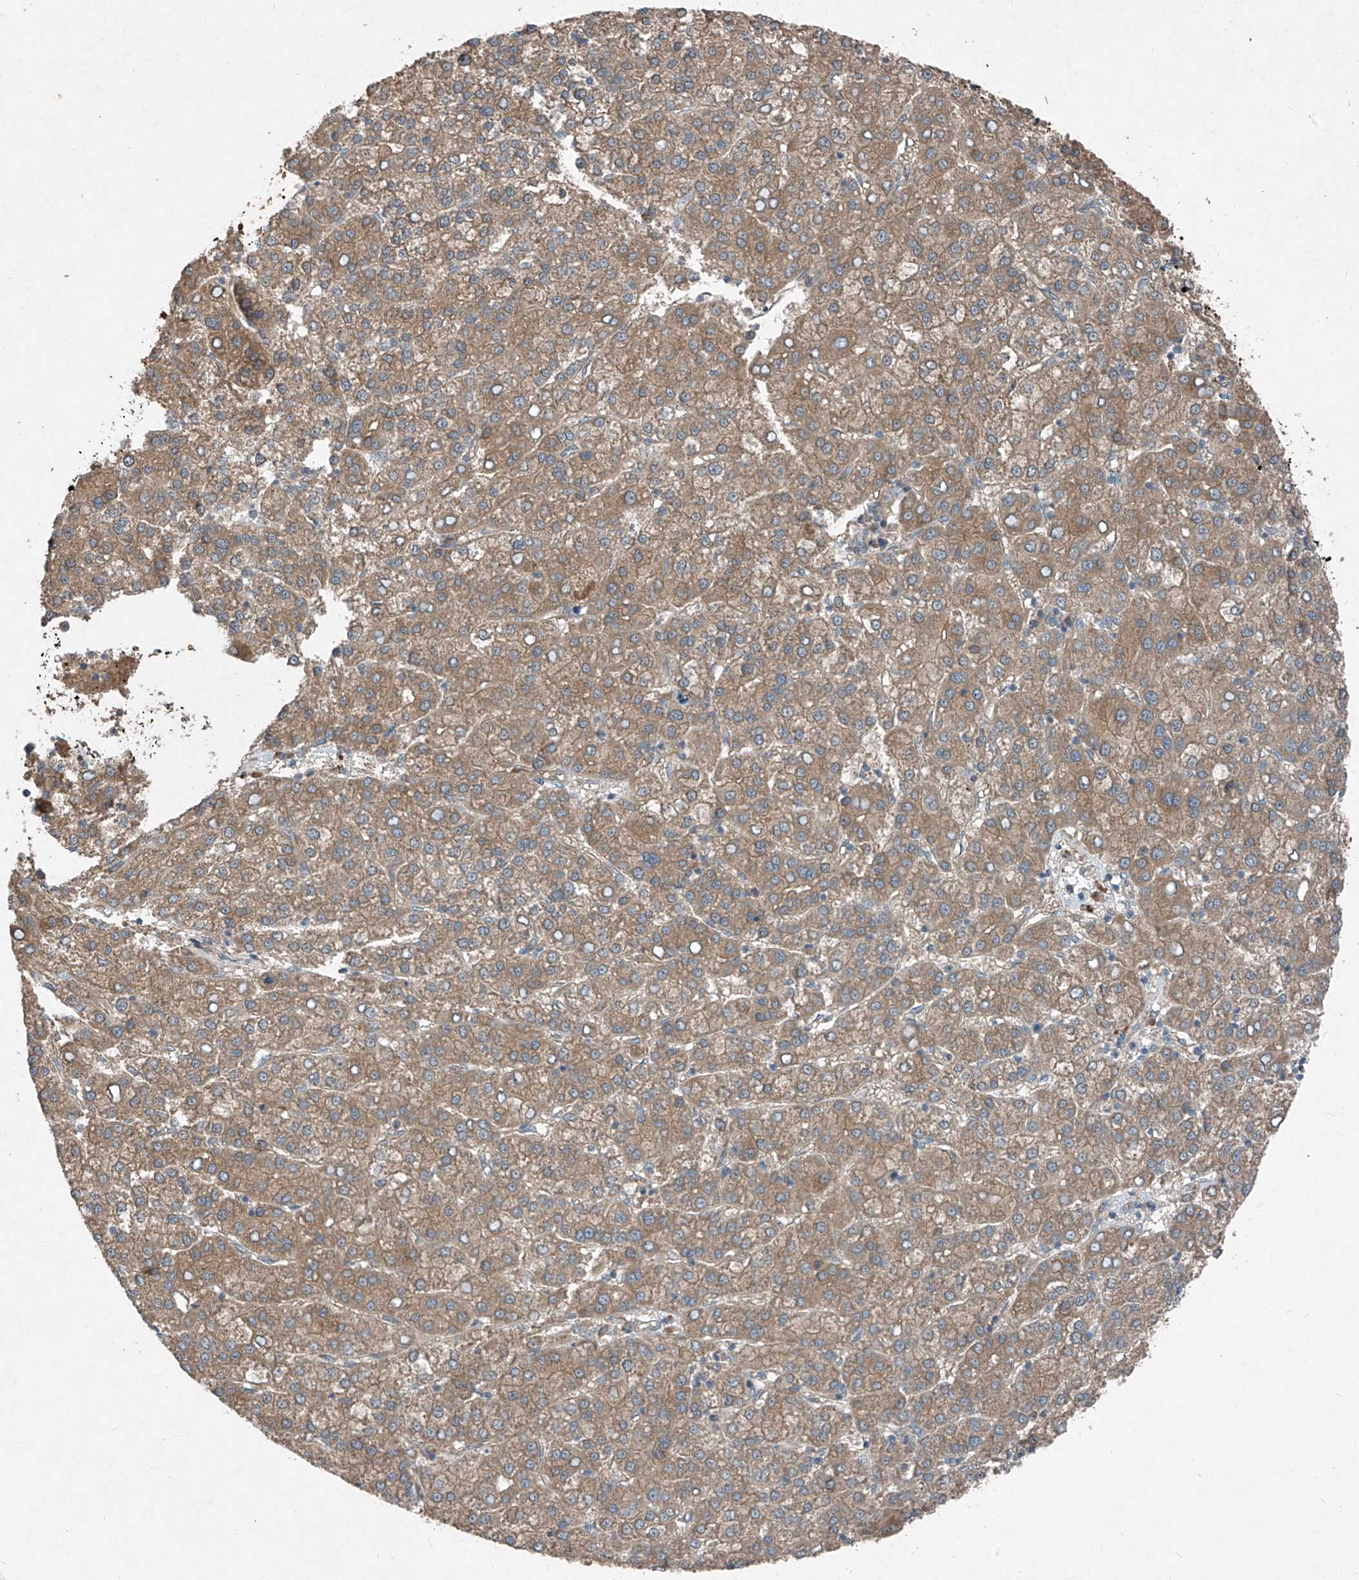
{"staining": {"intensity": "moderate", "quantity": ">75%", "location": "cytoplasmic/membranous"}, "tissue": "liver cancer", "cell_type": "Tumor cells", "image_type": "cancer", "snomed": [{"axis": "morphology", "description": "Carcinoma, Hepatocellular, NOS"}, {"axis": "topography", "description": "Liver"}], "caption": "Immunohistochemistry (IHC) image of human liver cancer (hepatocellular carcinoma) stained for a protein (brown), which displays medium levels of moderate cytoplasmic/membranous expression in about >75% of tumor cells.", "gene": "FOXRED2", "patient": {"sex": "female", "age": 58}}